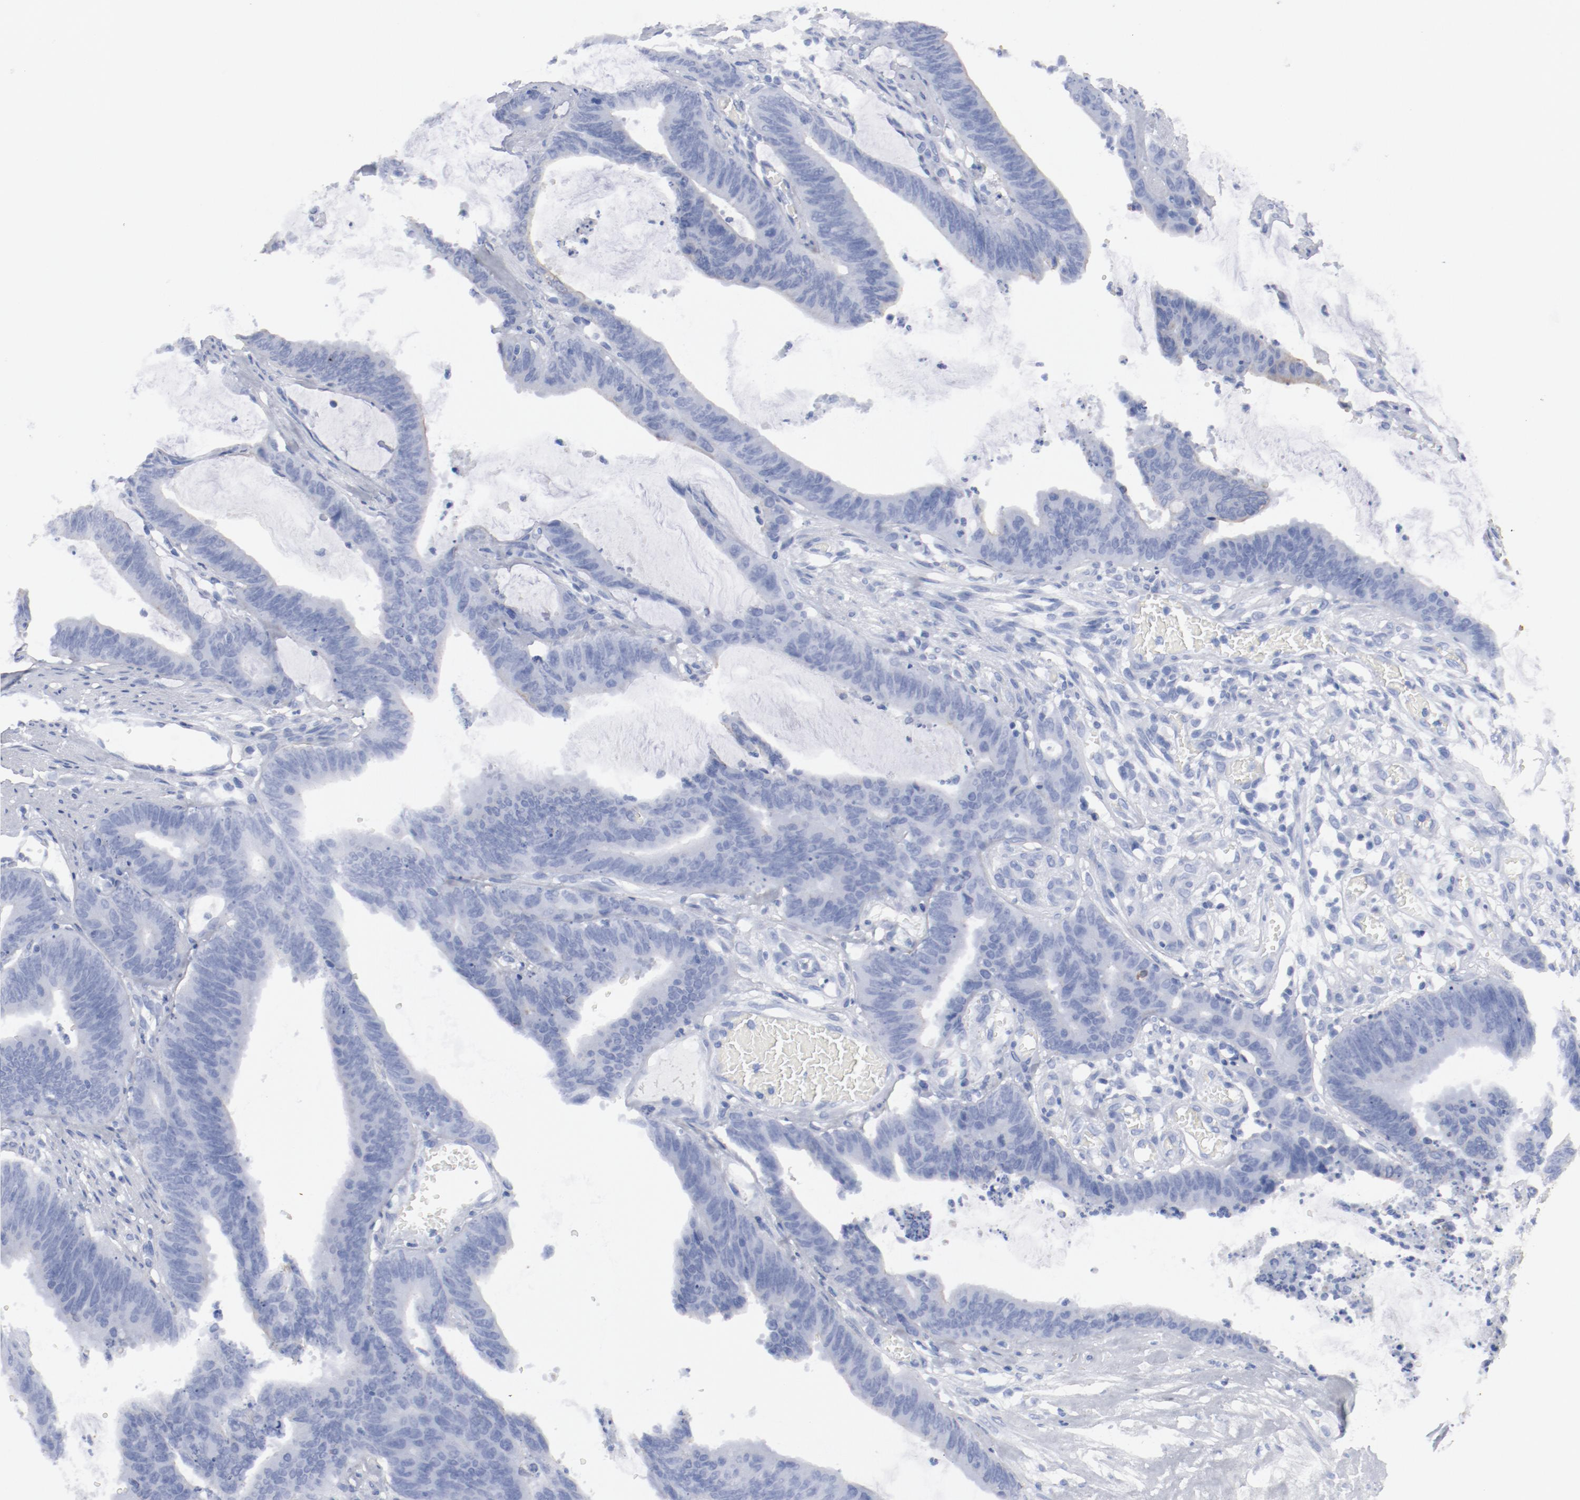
{"staining": {"intensity": "negative", "quantity": "none", "location": "none"}, "tissue": "colorectal cancer", "cell_type": "Tumor cells", "image_type": "cancer", "snomed": [{"axis": "morphology", "description": "Adenocarcinoma, NOS"}, {"axis": "topography", "description": "Rectum"}], "caption": "A high-resolution image shows IHC staining of colorectal cancer, which exhibits no significant staining in tumor cells.", "gene": "TSPAN6", "patient": {"sex": "female", "age": 66}}